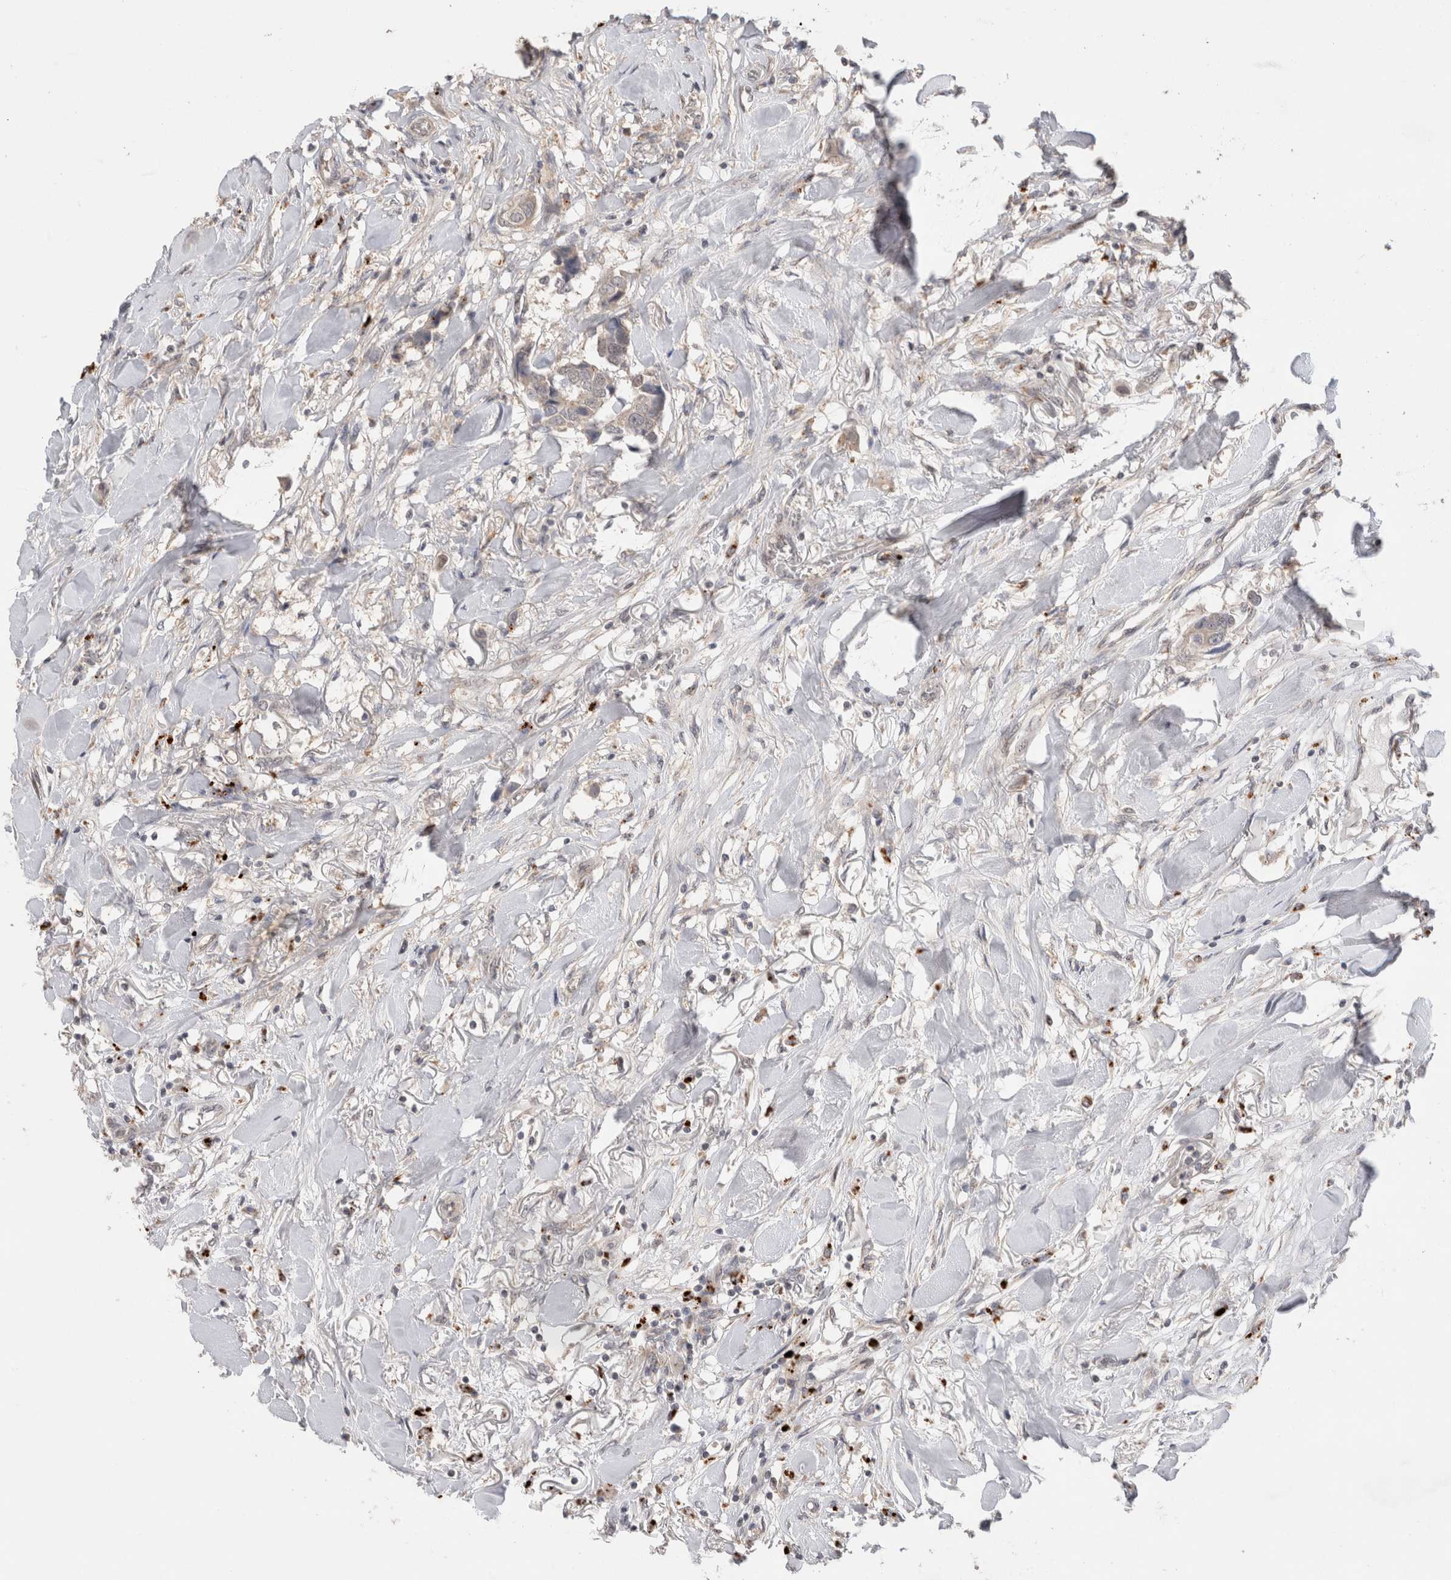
{"staining": {"intensity": "negative", "quantity": "none", "location": "none"}, "tissue": "breast cancer", "cell_type": "Tumor cells", "image_type": "cancer", "snomed": [{"axis": "morphology", "description": "Duct carcinoma"}, {"axis": "topography", "description": "Breast"}], "caption": "This is an IHC micrograph of breast invasive ductal carcinoma. There is no staining in tumor cells.", "gene": "SLC29A1", "patient": {"sex": "female", "age": 80}}